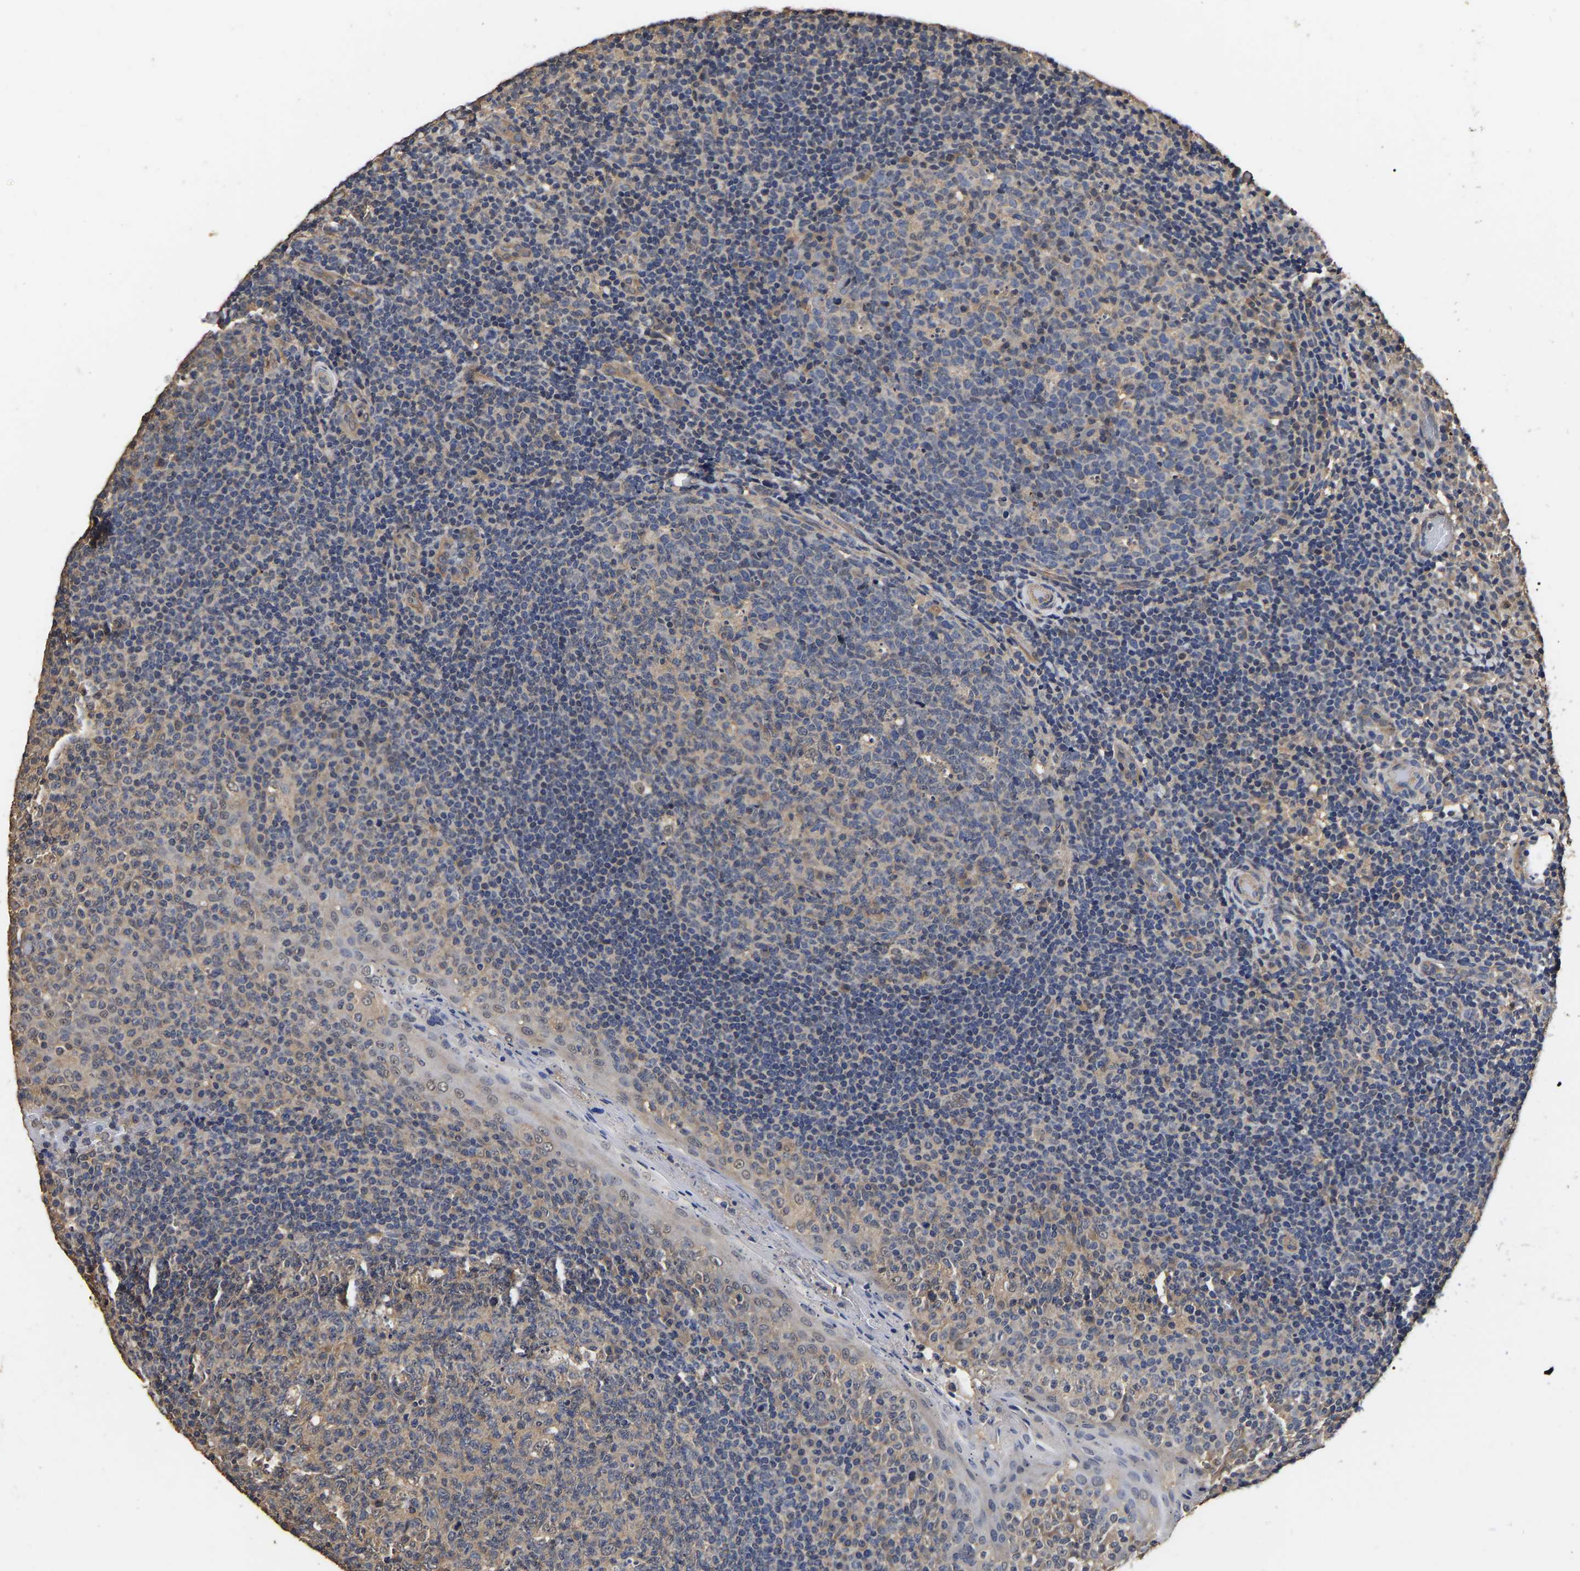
{"staining": {"intensity": "weak", "quantity": ">75%", "location": "cytoplasmic/membranous"}, "tissue": "tonsil", "cell_type": "Germinal center cells", "image_type": "normal", "snomed": [{"axis": "morphology", "description": "Normal tissue, NOS"}, {"axis": "topography", "description": "Tonsil"}], "caption": "Weak cytoplasmic/membranous protein positivity is present in about >75% of germinal center cells in tonsil.", "gene": "STK32C", "patient": {"sex": "female", "age": 19}}